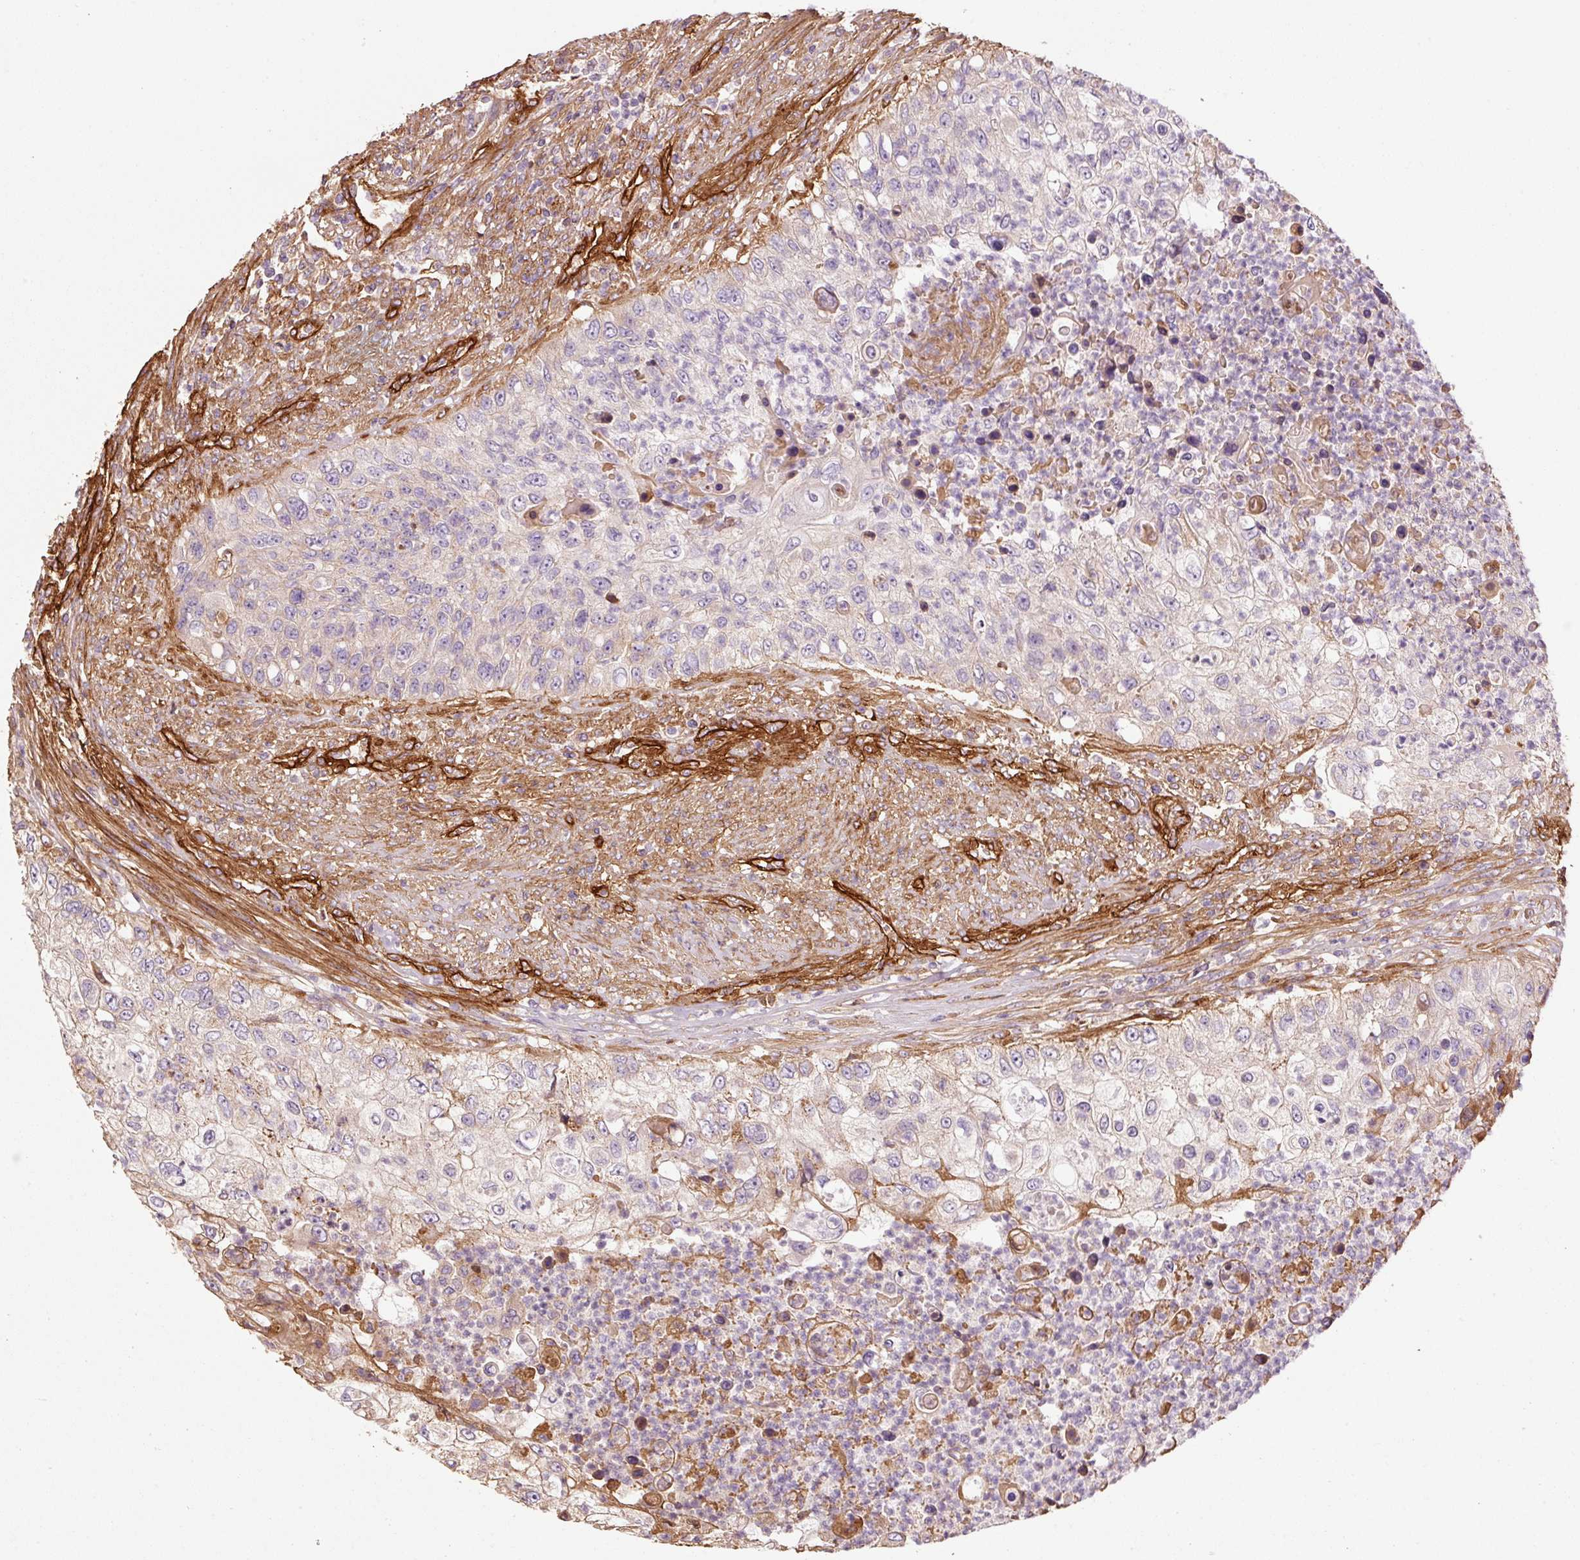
{"staining": {"intensity": "negative", "quantity": "none", "location": "none"}, "tissue": "urothelial cancer", "cell_type": "Tumor cells", "image_type": "cancer", "snomed": [{"axis": "morphology", "description": "Urothelial carcinoma, High grade"}, {"axis": "topography", "description": "Urinary bladder"}], "caption": "Micrograph shows no significant protein positivity in tumor cells of urothelial cancer.", "gene": "NID2", "patient": {"sex": "female", "age": 60}}